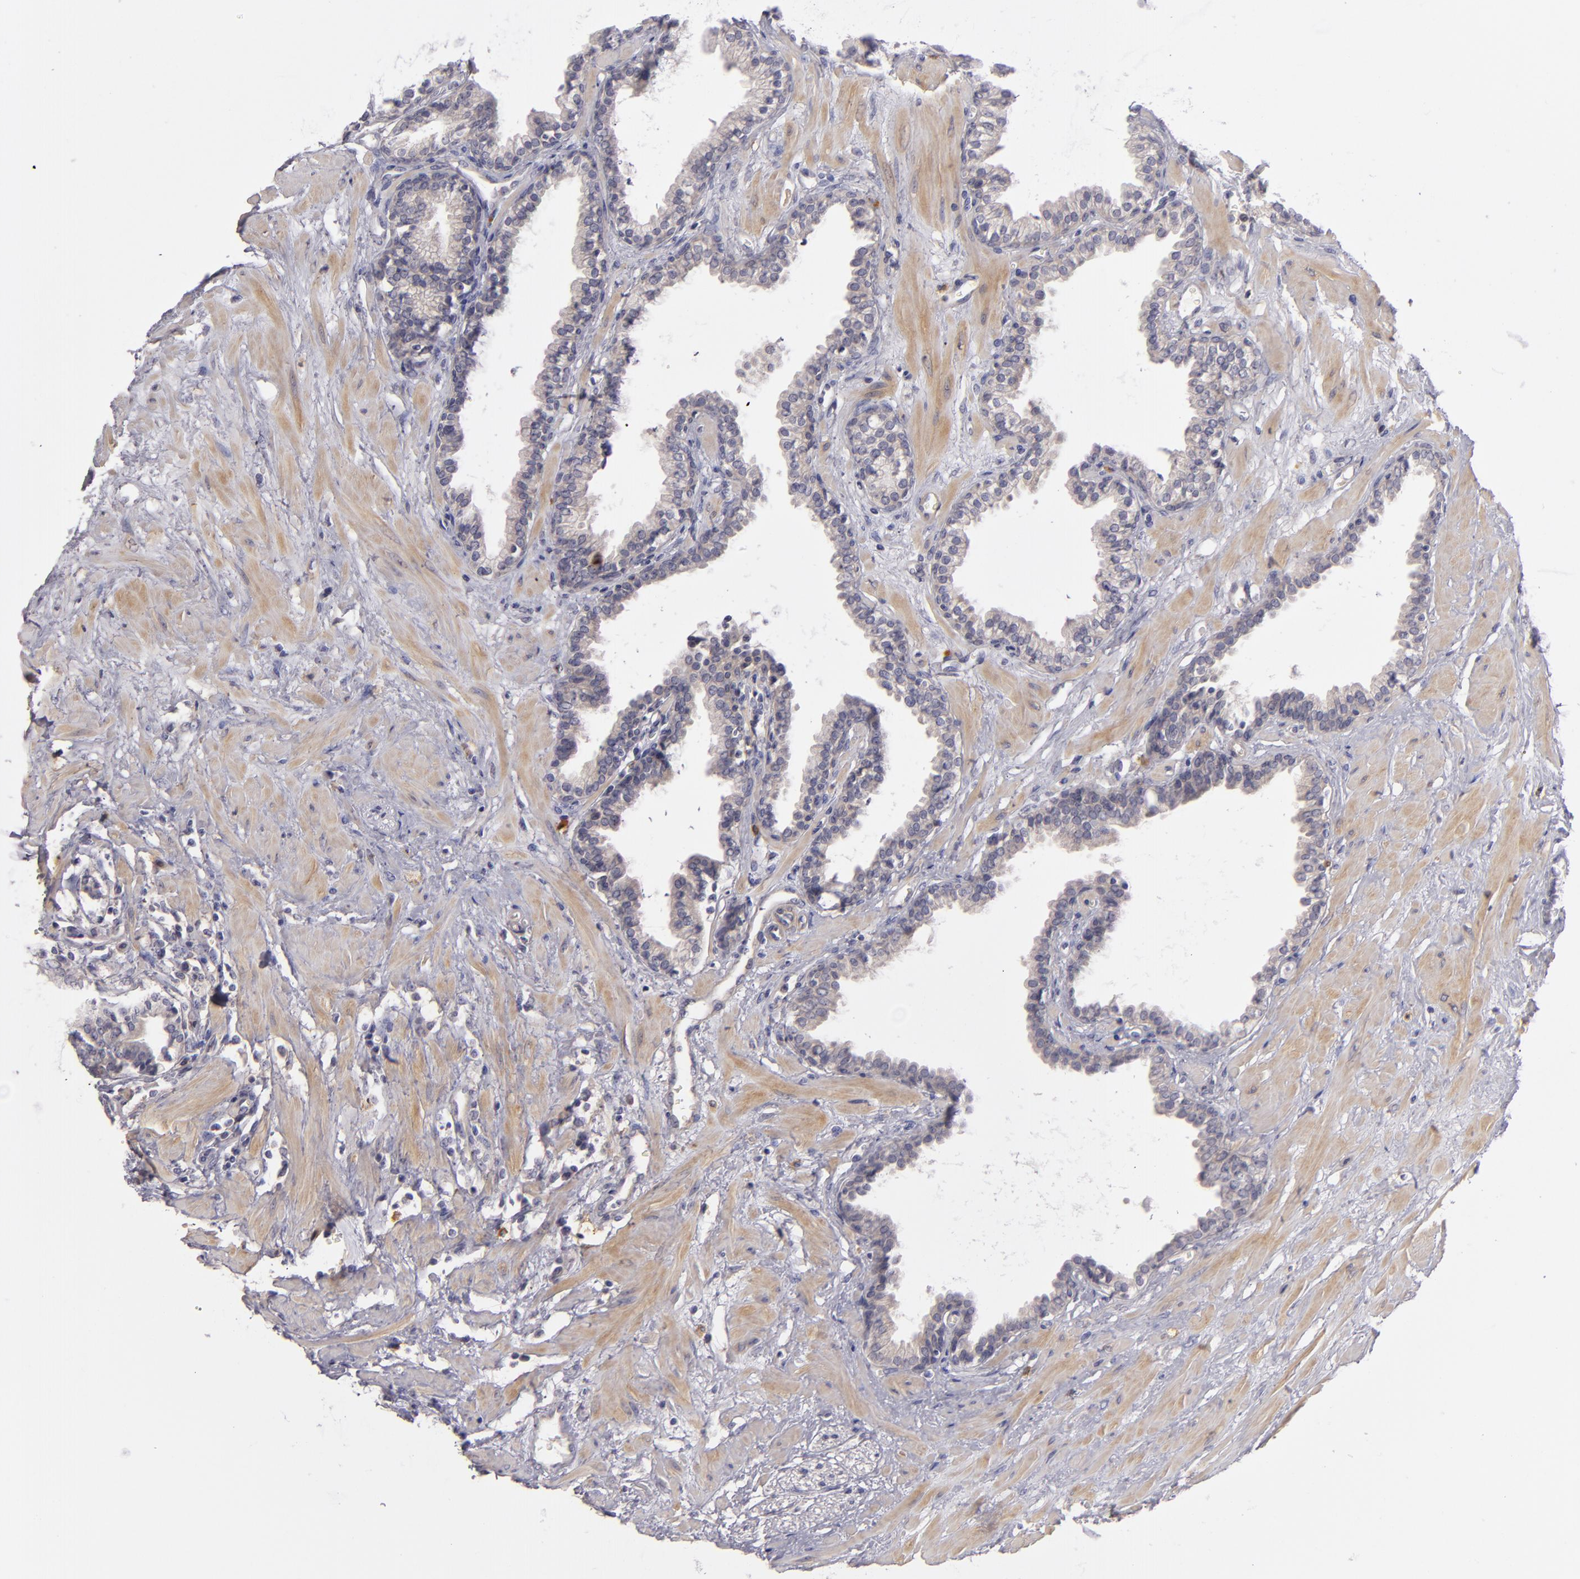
{"staining": {"intensity": "negative", "quantity": "none", "location": "none"}, "tissue": "prostate", "cell_type": "Glandular cells", "image_type": "normal", "snomed": [{"axis": "morphology", "description": "Normal tissue, NOS"}, {"axis": "topography", "description": "Prostate"}], "caption": "A high-resolution image shows IHC staining of benign prostate, which reveals no significant staining in glandular cells. (DAB immunohistochemistry with hematoxylin counter stain).", "gene": "CD83", "patient": {"sex": "male", "age": 64}}